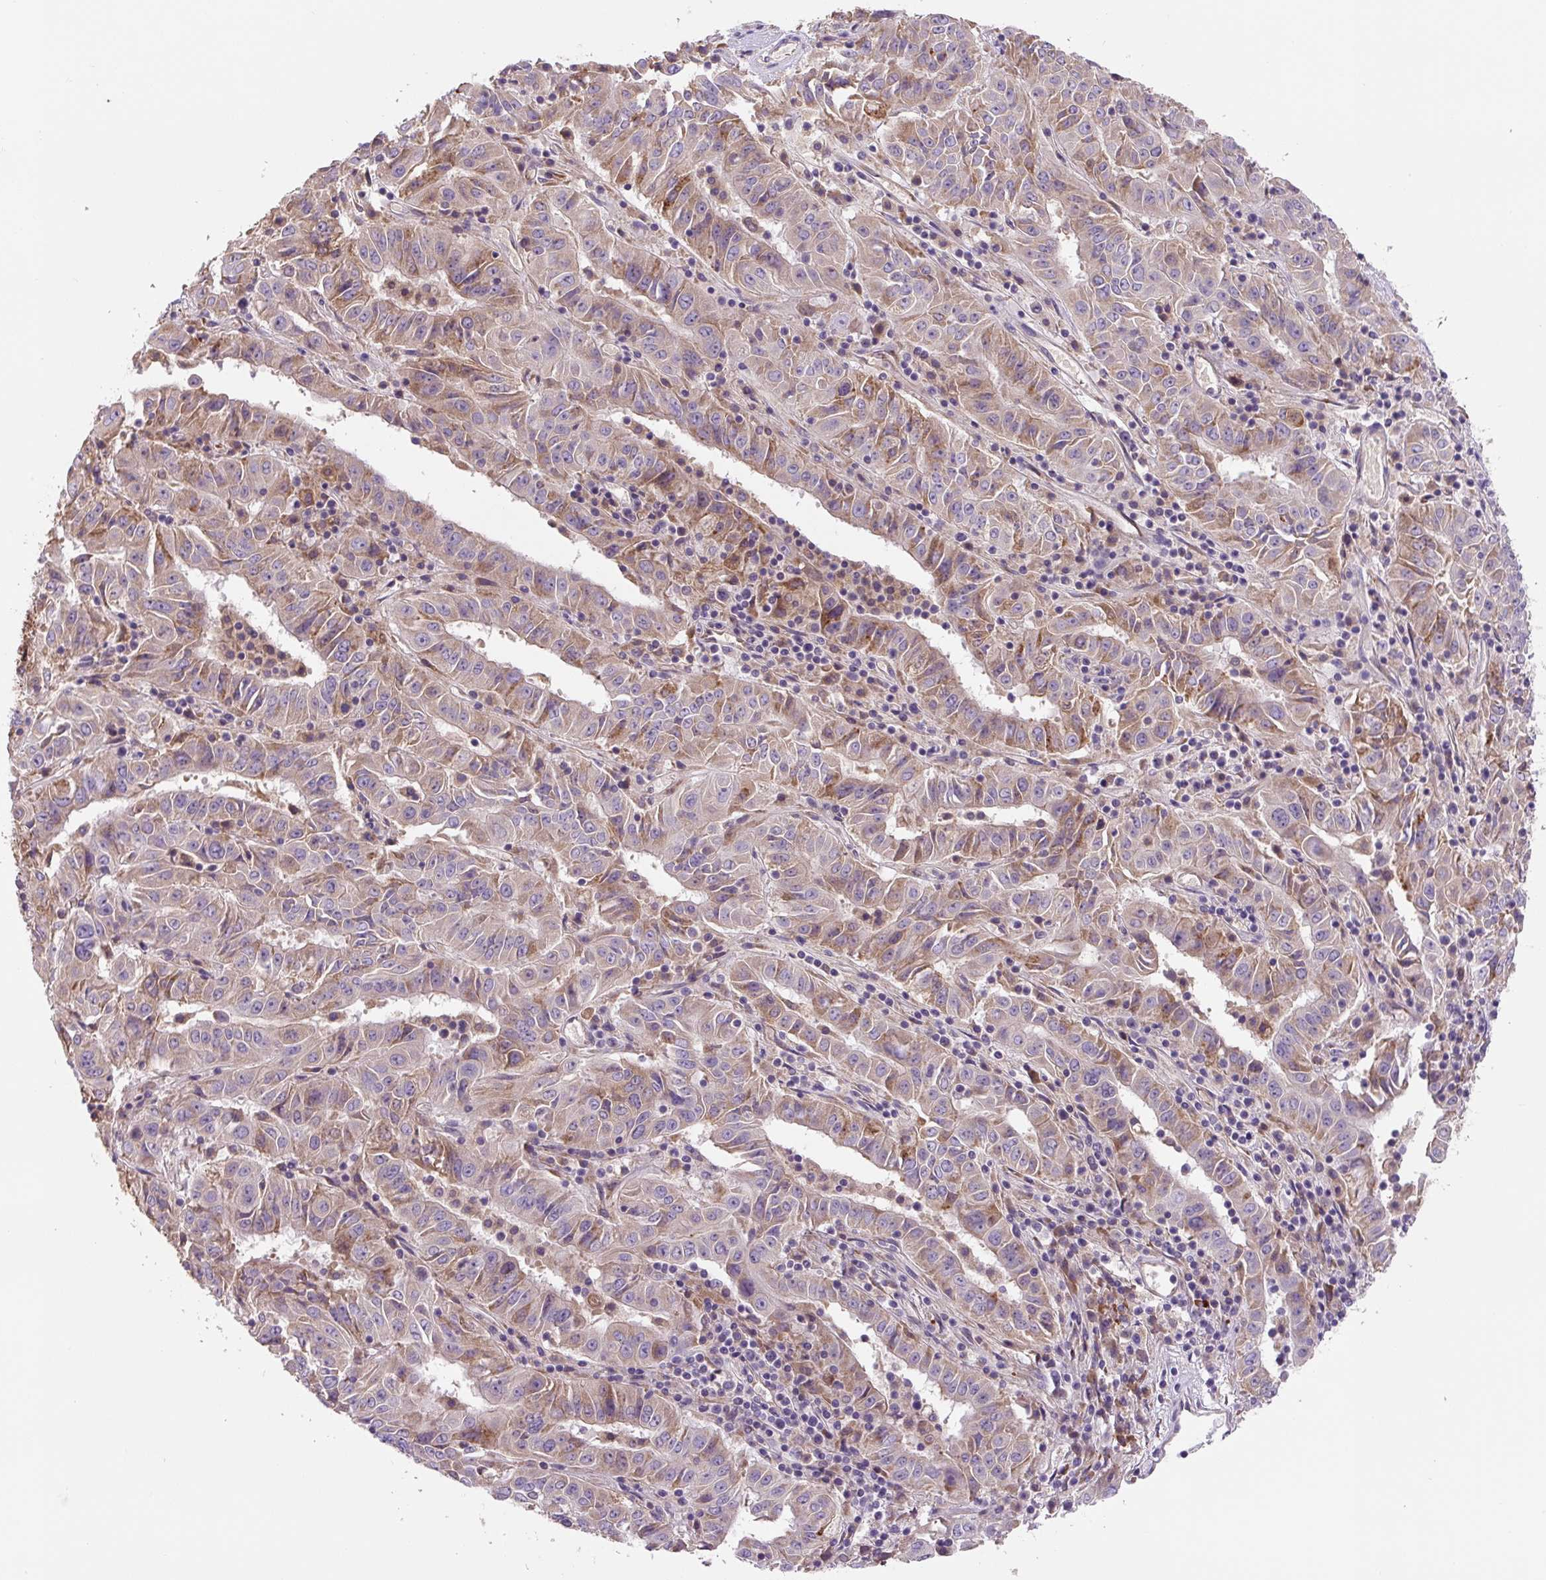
{"staining": {"intensity": "moderate", "quantity": "<25%", "location": "cytoplasmic/membranous"}, "tissue": "pancreatic cancer", "cell_type": "Tumor cells", "image_type": "cancer", "snomed": [{"axis": "morphology", "description": "Adenocarcinoma, NOS"}, {"axis": "topography", "description": "Pancreas"}], "caption": "A brown stain highlights moderate cytoplasmic/membranous expression of a protein in human pancreatic adenocarcinoma tumor cells.", "gene": "FZD5", "patient": {"sex": "male", "age": 63}}